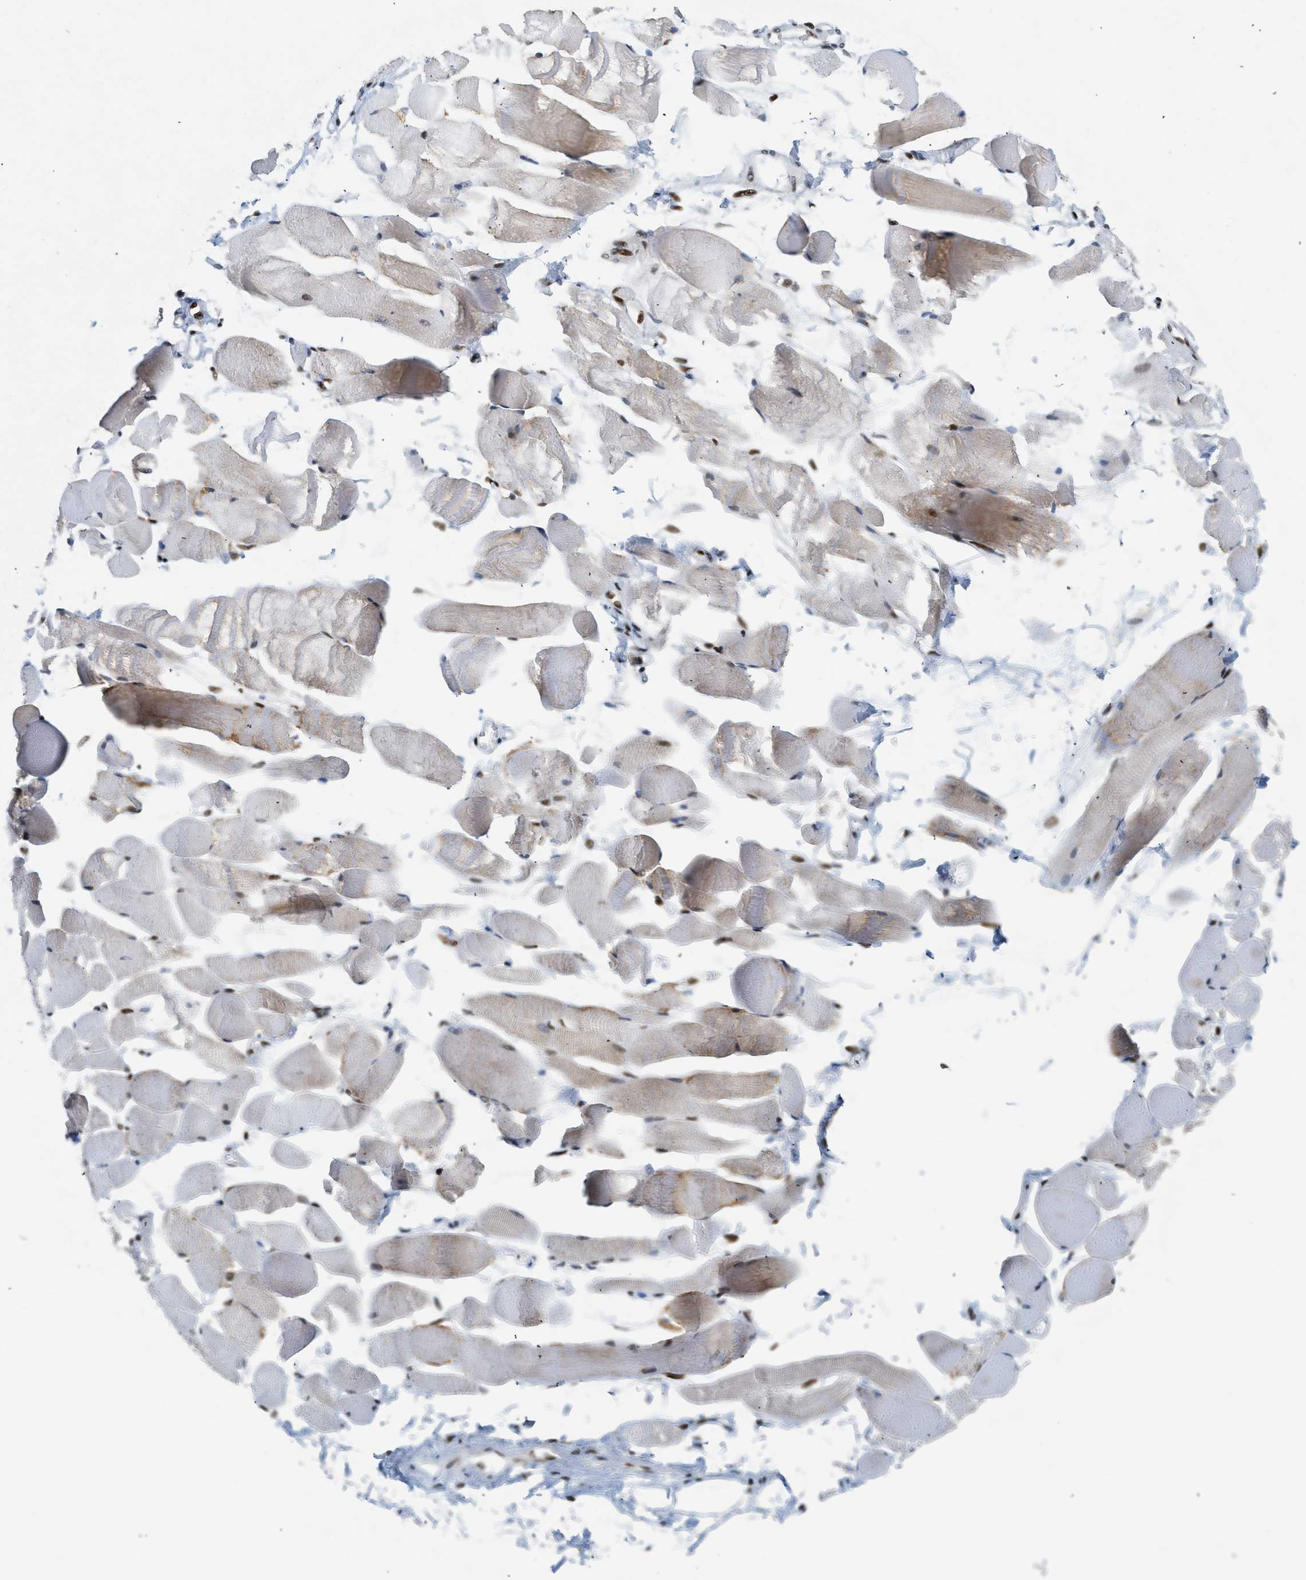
{"staining": {"intensity": "moderate", "quantity": "25%-75%", "location": "cytoplasmic/membranous,nuclear"}, "tissue": "skeletal muscle", "cell_type": "Myocytes", "image_type": "normal", "snomed": [{"axis": "morphology", "description": "Normal tissue, NOS"}, {"axis": "topography", "description": "Skeletal muscle"}, {"axis": "topography", "description": "Peripheral nerve tissue"}], "caption": "Unremarkable skeletal muscle was stained to show a protein in brown. There is medium levels of moderate cytoplasmic/membranous,nuclear staining in approximately 25%-75% of myocytes.", "gene": "ZNF22", "patient": {"sex": "female", "age": 84}}